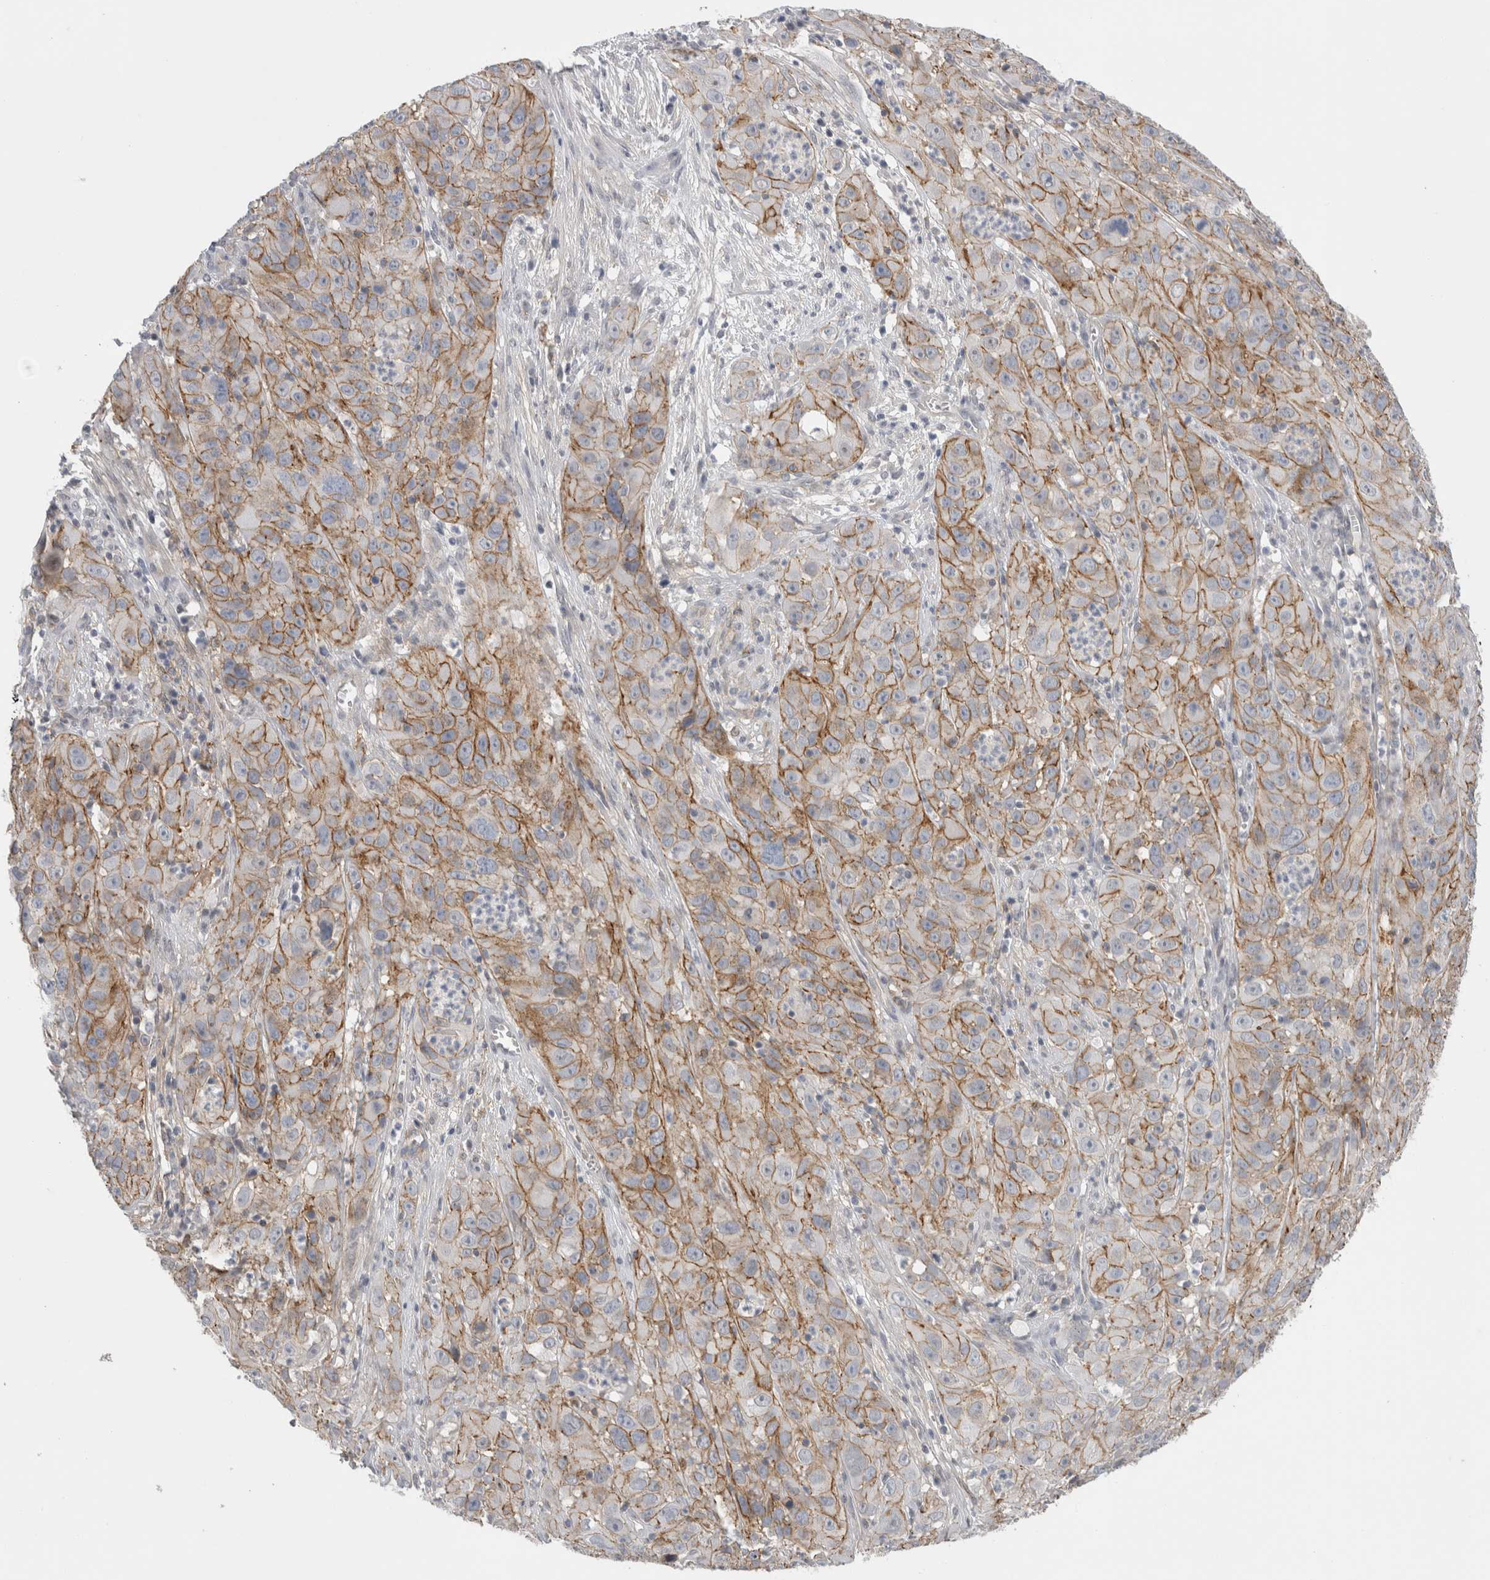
{"staining": {"intensity": "moderate", "quantity": ">75%", "location": "cytoplasmic/membranous"}, "tissue": "cervical cancer", "cell_type": "Tumor cells", "image_type": "cancer", "snomed": [{"axis": "morphology", "description": "Squamous cell carcinoma, NOS"}, {"axis": "topography", "description": "Cervix"}], "caption": "High-magnification brightfield microscopy of cervical cancer stained with DAB (3,3'-diaminobenzidine) (brown) and counterstained with hematoxylin (blue). tumor cells exhibit moderate cytoplasmic/membranous staining is seen in approximately>75% of cells. The staining is performed using DAB brown chromogen to label protein expression. The nuclei are counter-stained blue using hematoxylin.", "gene": "VANGL1", "patient": {"sex": "female", "age": 32}}